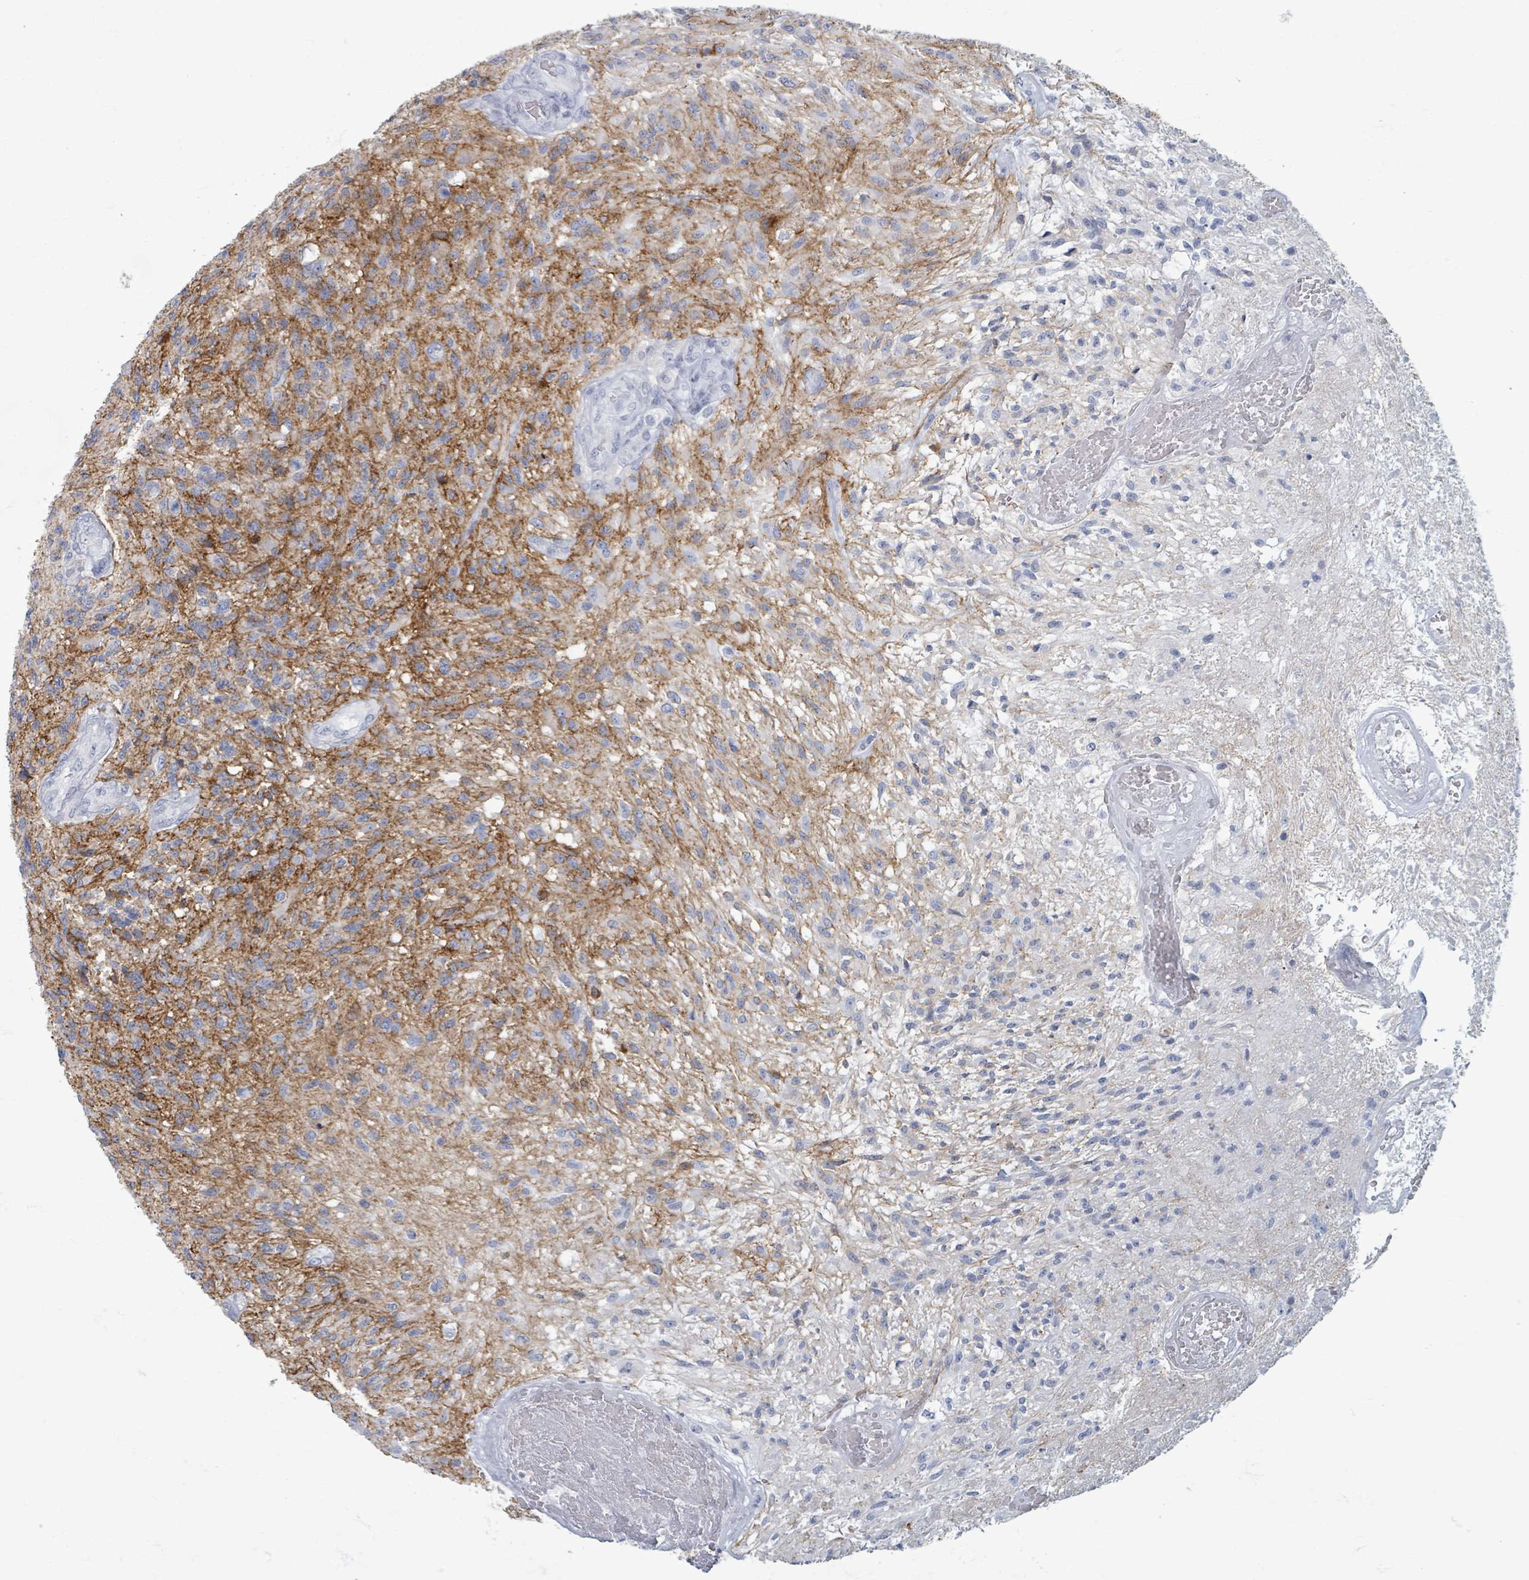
{"staining": {"intensity": "weak", "quantity": "<25%", "location": "cytoplasmic/membranous"}, "tissue": "glioma", "cell_type": "Tumor cells", "image_type": "cancer", "snomed": [{"axis": "morphology", "description": "Glioma, malignant, High grade"}, {"axis": "topography", "description": "Brain"}], "caption": "A micrograph of glioma stained for a protein shows no brown staining in tumor cells. (IHC, brightfield microscopy, high magnification).", "gene": "TAS2R1", "patient": {"sex": "male", "age": 56}}